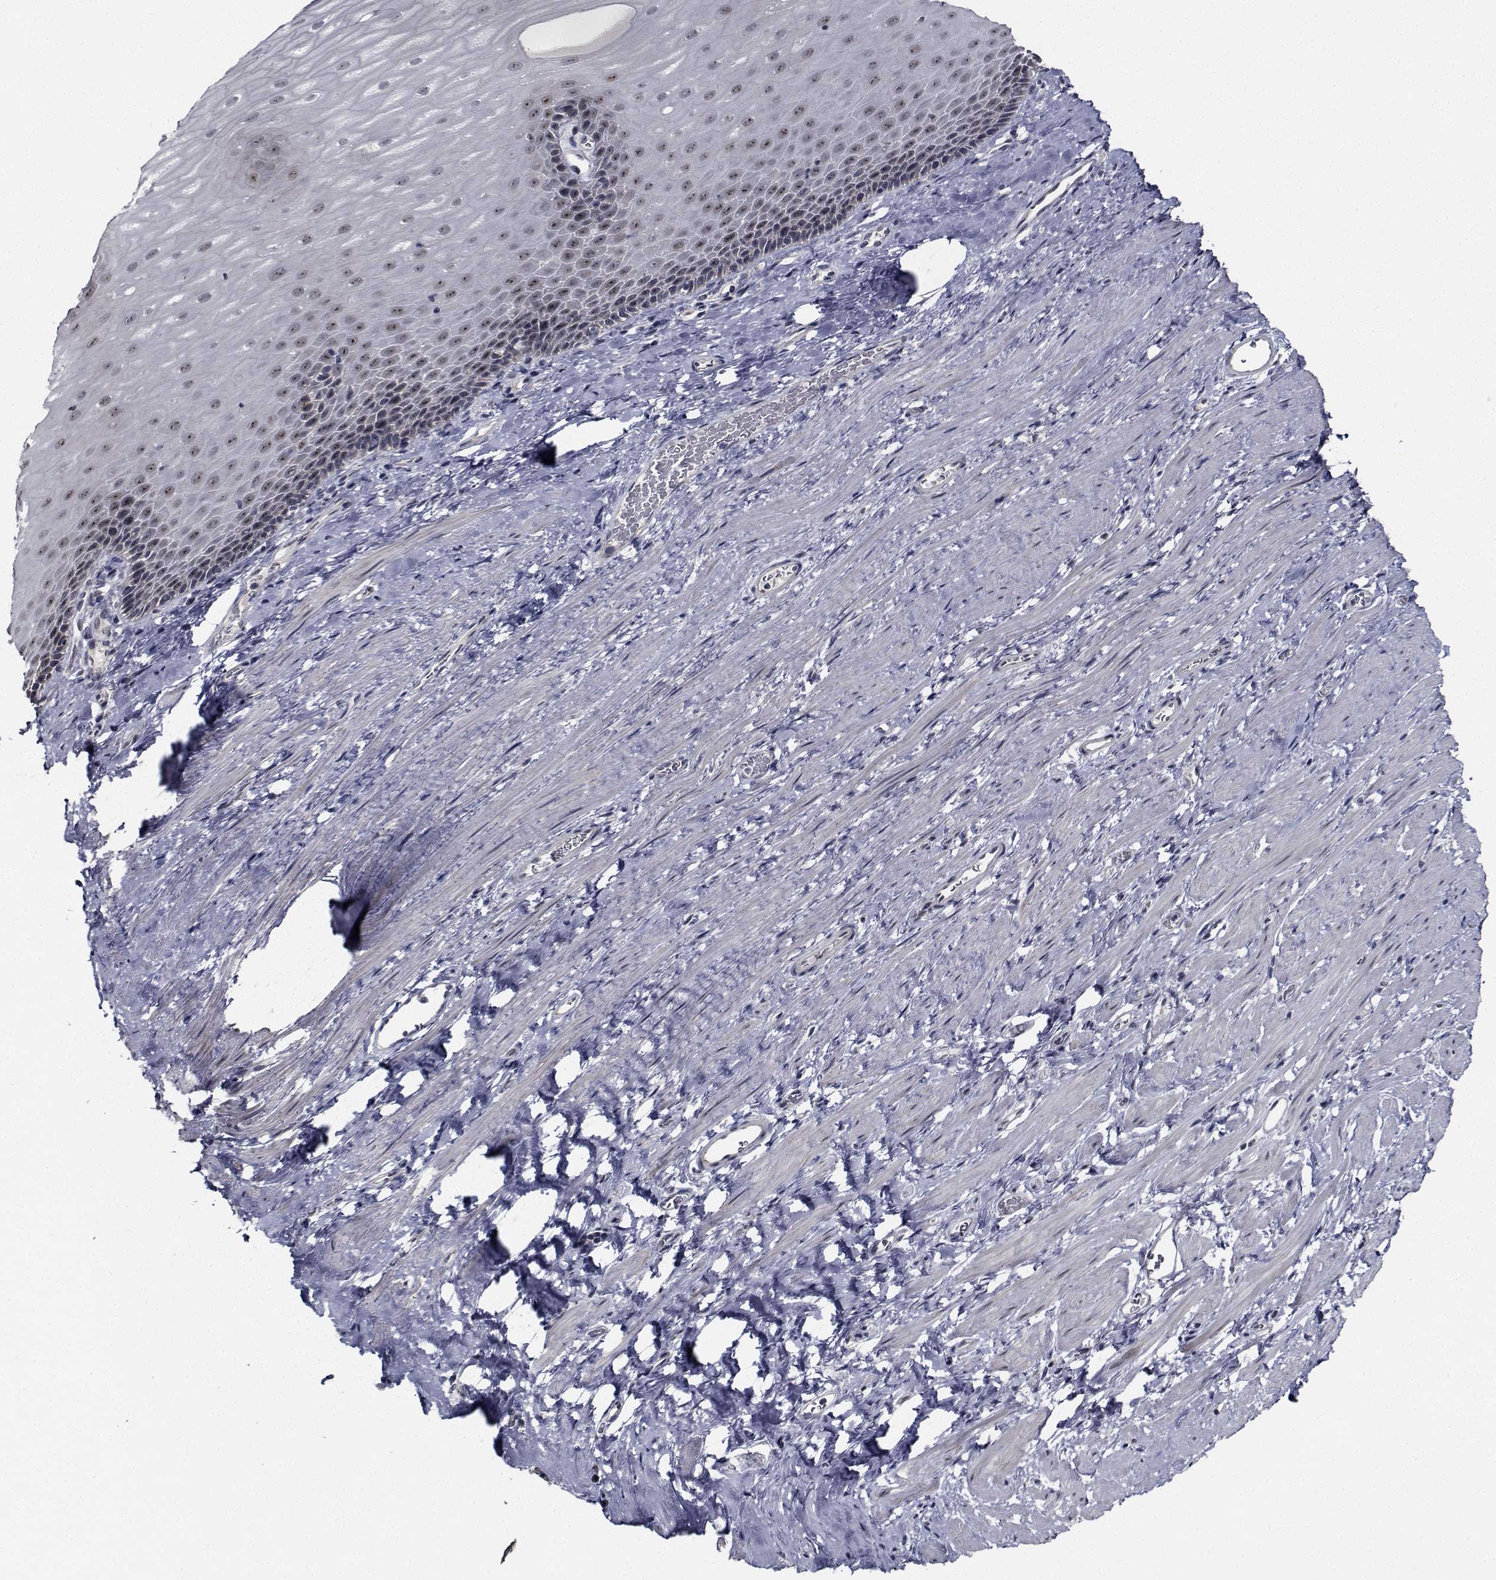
{"staining": {"intensity": "moderate", "quantity": "25%-75%", "location": "nuclear"}, "tissue": "esophagus", "cell_type": "Squamous epithelial cells", "image_type": "normal", "snomed": [{"axis": "morphology", "description": "Normal tissue, NOS"}, {"axis": "topography", "description": "Esophagus"}], "caption": "Squamous epithelial cells display moderate nuclear positivity in approximately 25%-75% of cells in benign esophagus.", "gene": "NVL", "patient": {"sex": "male", "age": 64}}